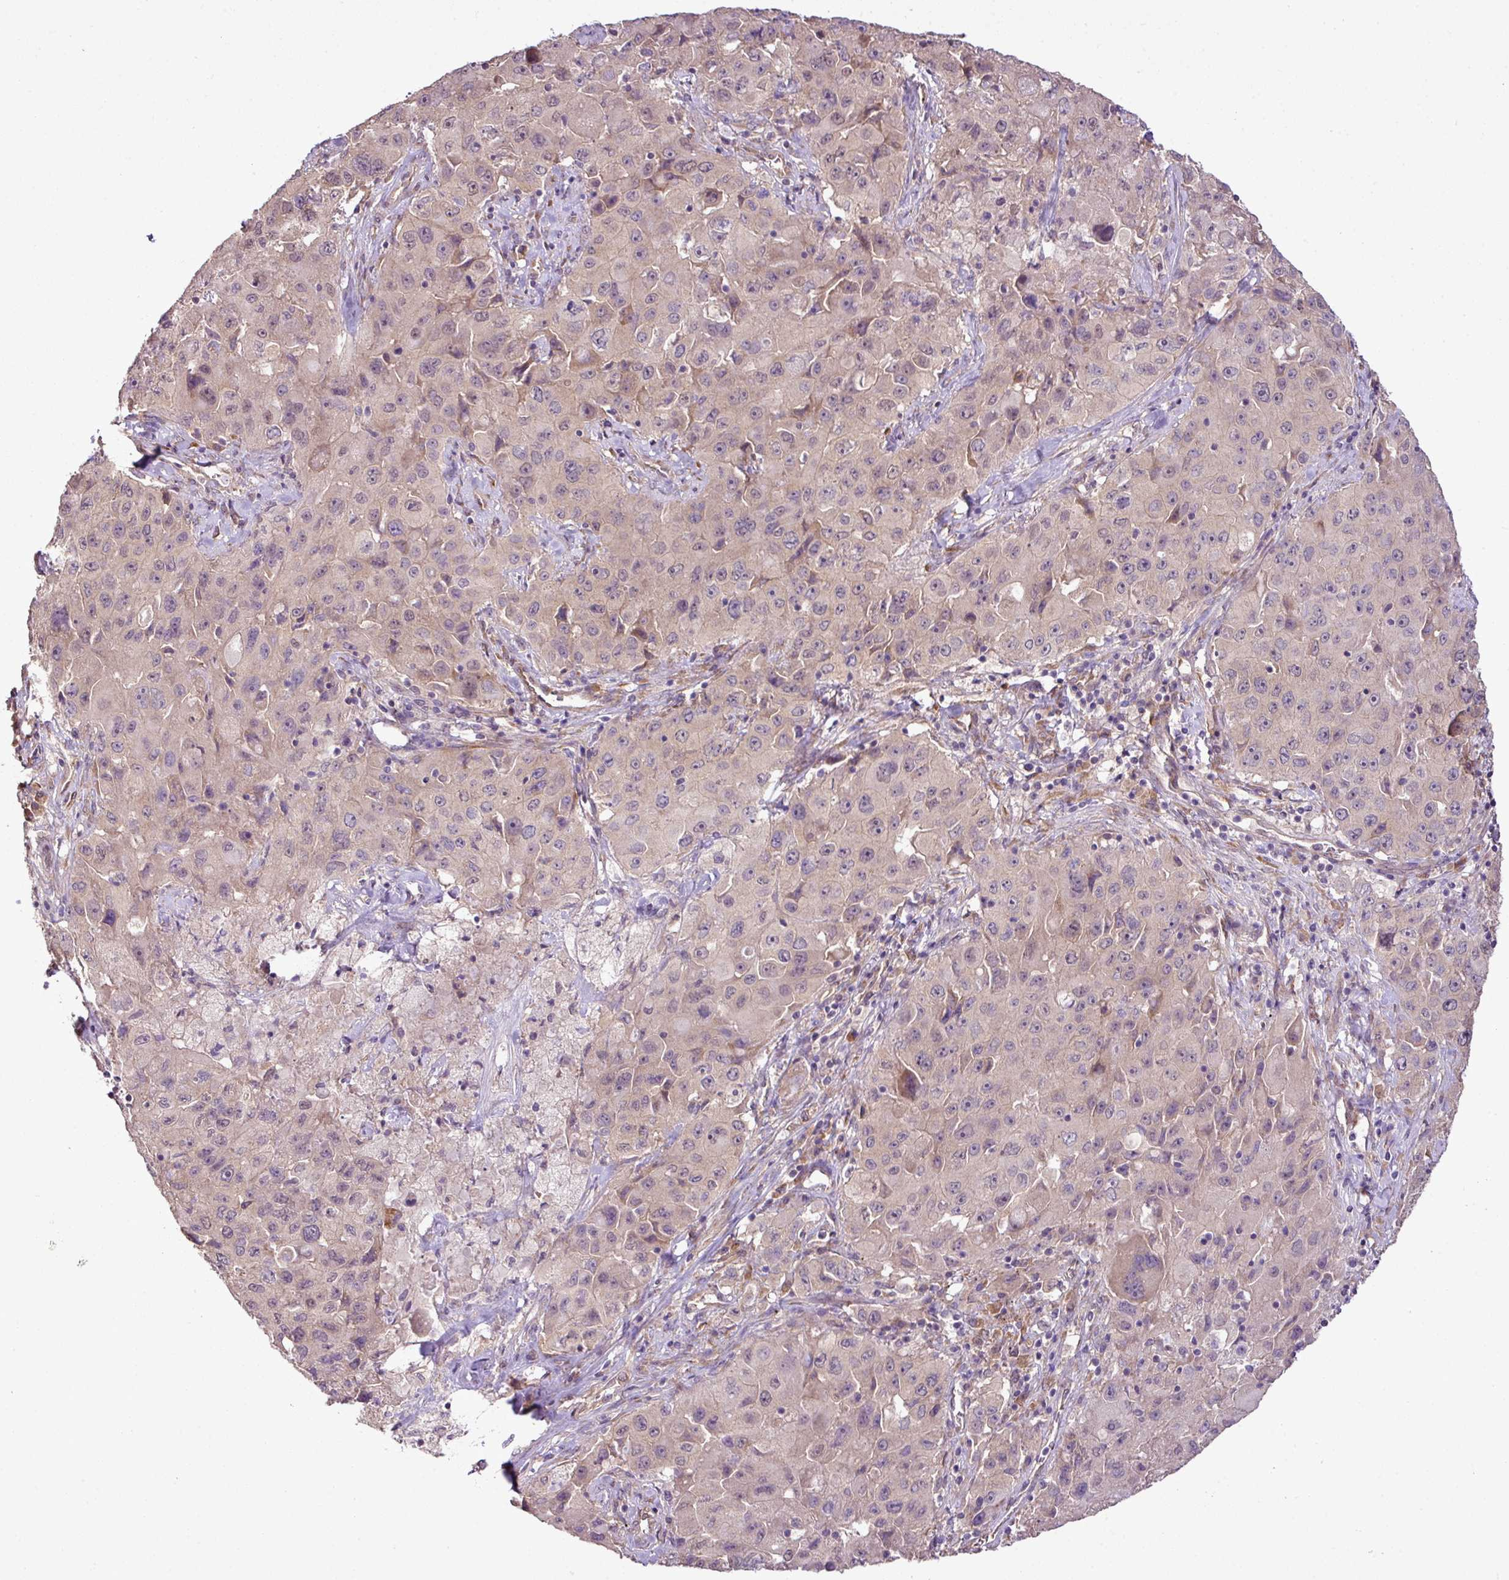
{"staining": {"intensity": "weak", "quantity": "<25%", "location": "cytoplasmic/membranous,nuclear"}, "tissue": "lung cancer", "cell_type": "Tumor cells", "image_type": "cancer", "snomed": [{"axis": "morphology", "description": "Squamous cell carcinoma, NOS"}, {"axis": "topography", "description": "Lung"}], "caption": "Tumor cells are negative for protein expression in human lung squamous cell carcinoma. The staining is performed using DAB brown chromogen with nuclei counter-stained in using hematoxylin.", "gene": "DNAAF4", "patient": {"sex": "male", "age": 63}}